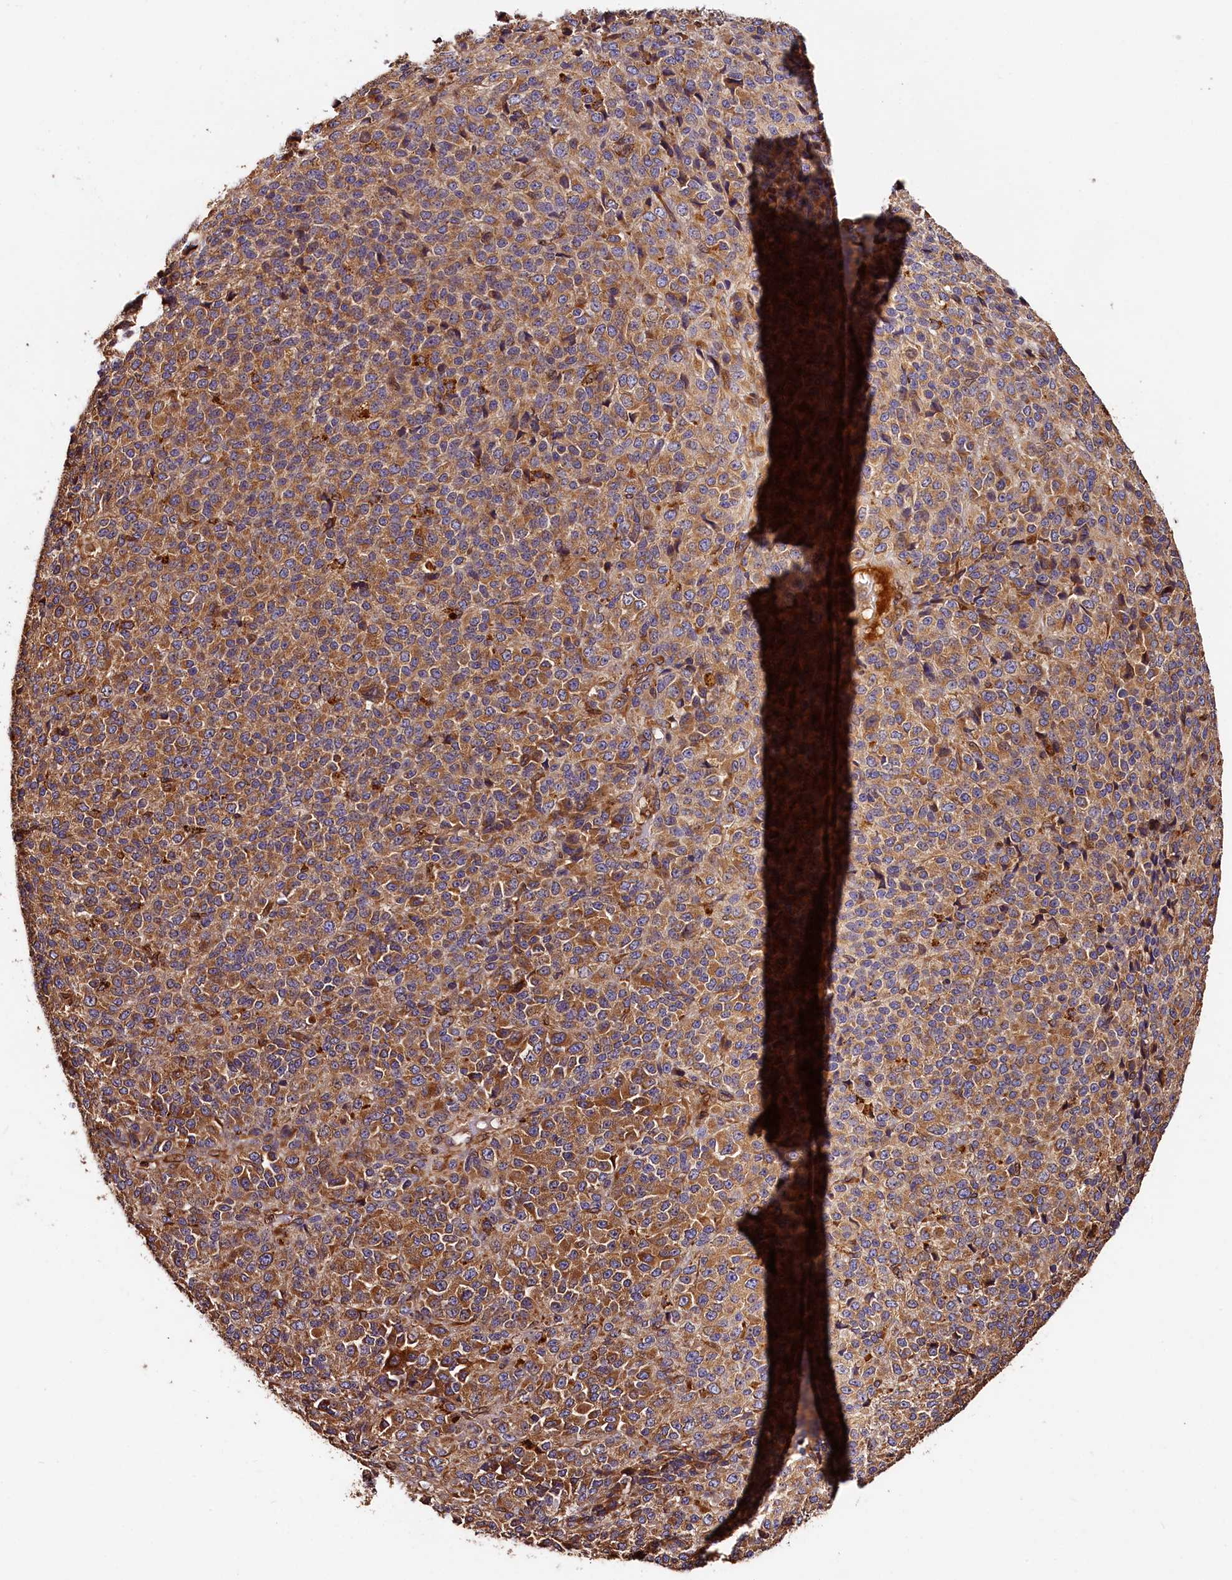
{"staining": {"intensity": "moderate", "quantity": ">75%", "location": "cytoplasmic/membranous"}, "tissue": "melanoma", "cell_type": "Tumor cells", "image_type": "cancer", "snomed": [{"axis": "morphology", "description": "Malignant melanoma, Metastatic site"}, {"axis": "topography", "description": "Brain"}], "caption": "The immunohistochemical stain shows moderate cytoplasmic/membranous staining in tumor cells of melanoma tissue.", "gene": "HMOX2", "patient": {"sex": "female", "age": 56}}